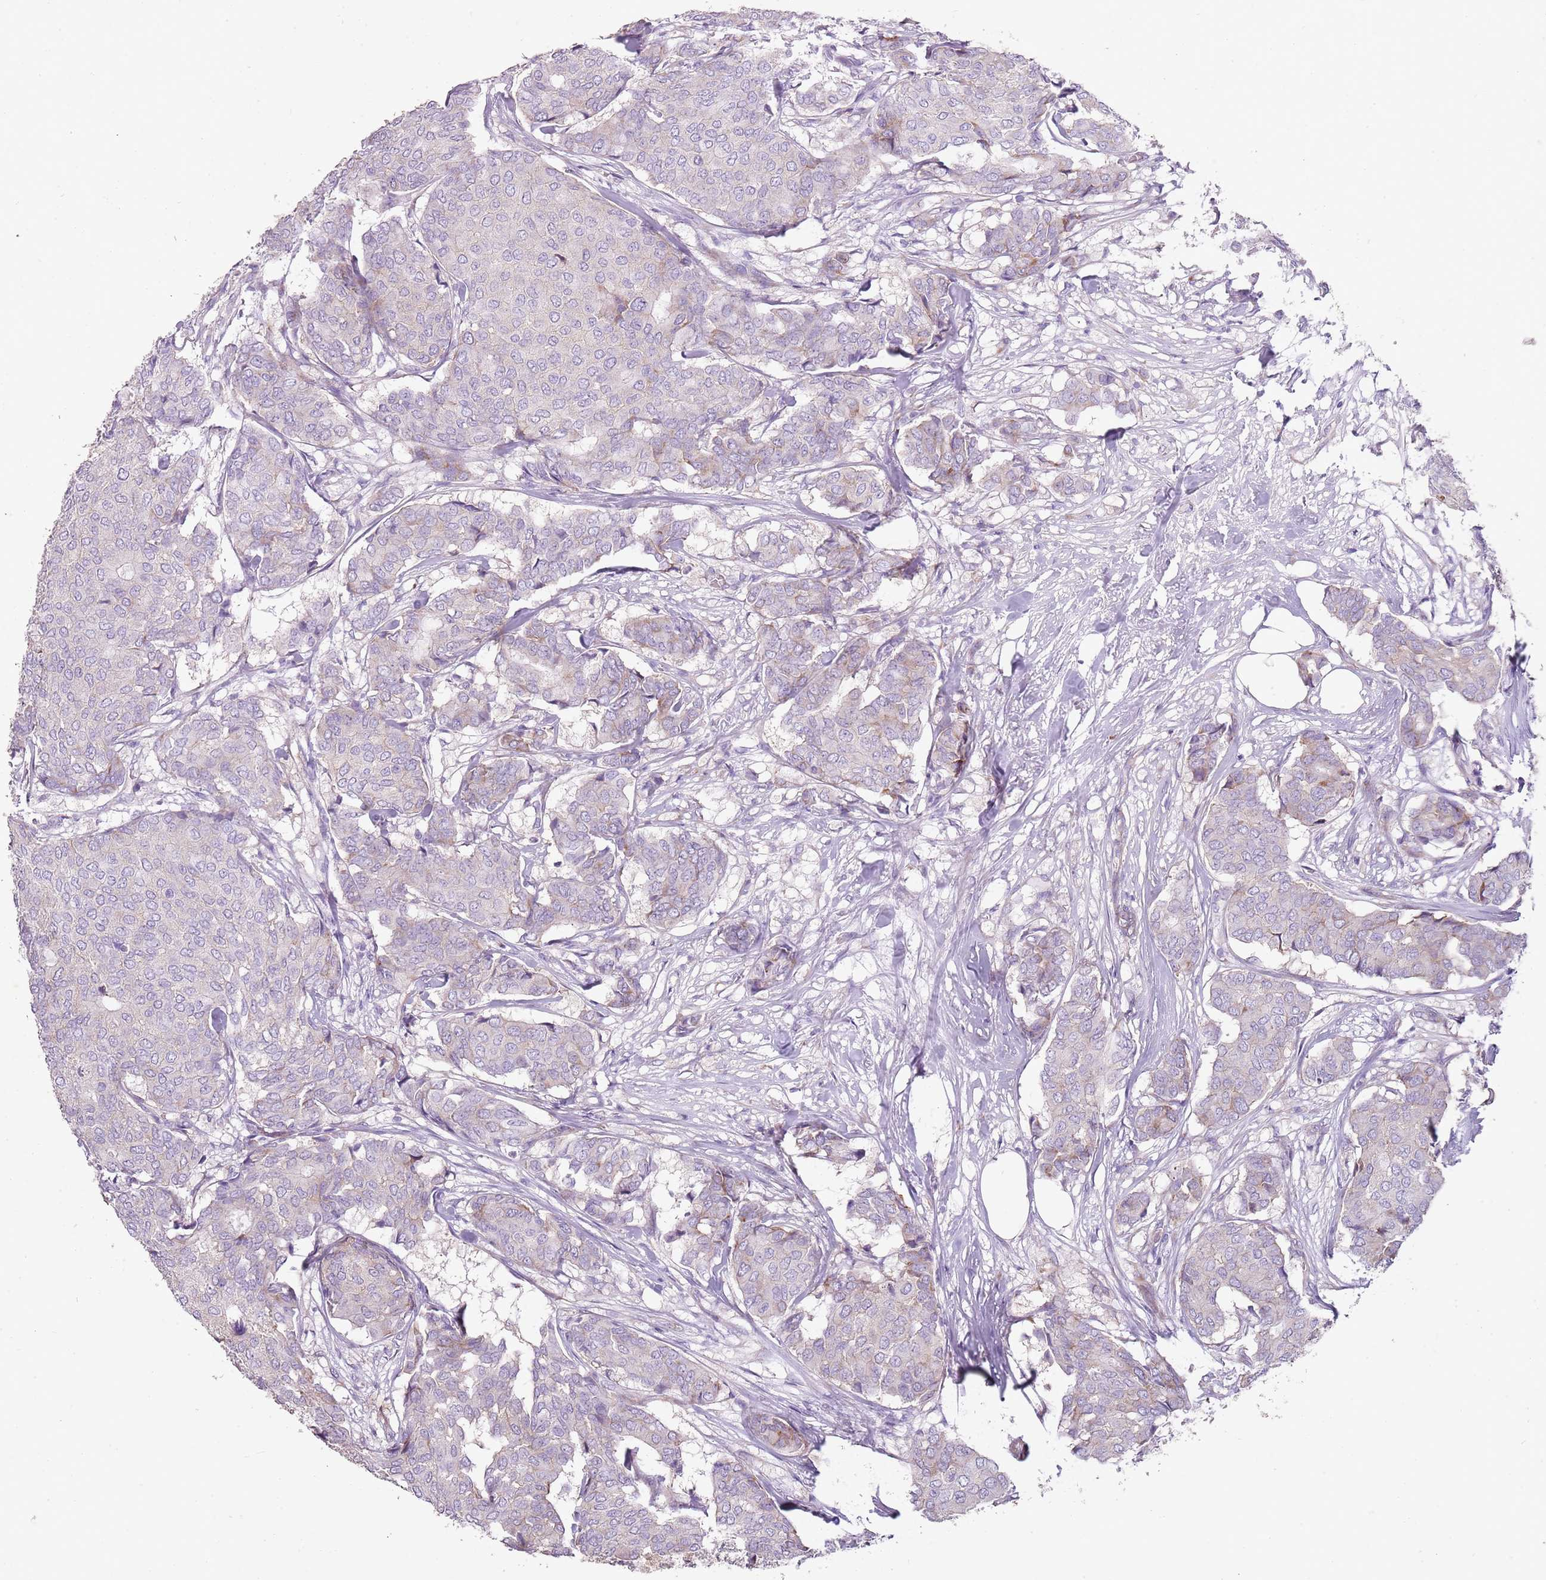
{"staining": {"intensity": "negative", "quantity": "none", "location": "none"}, "tissue": "breast cancer", "cell_type": "Tumor cells", "image_type": "cancer", "snomed": [{"axis": "morphology", "description": "Duct carcinoma"}, {"axis": "topography", "description": "Breast"}], "caption": "IHC micrograph of neoplastic tissue: breast cancer stained with DAB (3,3'-diaminobenzidine) reveals no significant protein positivity in tumor cells. The staining is performed using DAB brown chromogen with nuclei counter-stained in using hematoxylin.", "gene": "ZNF583", "patient": {"sex": "female", "age": 75}}